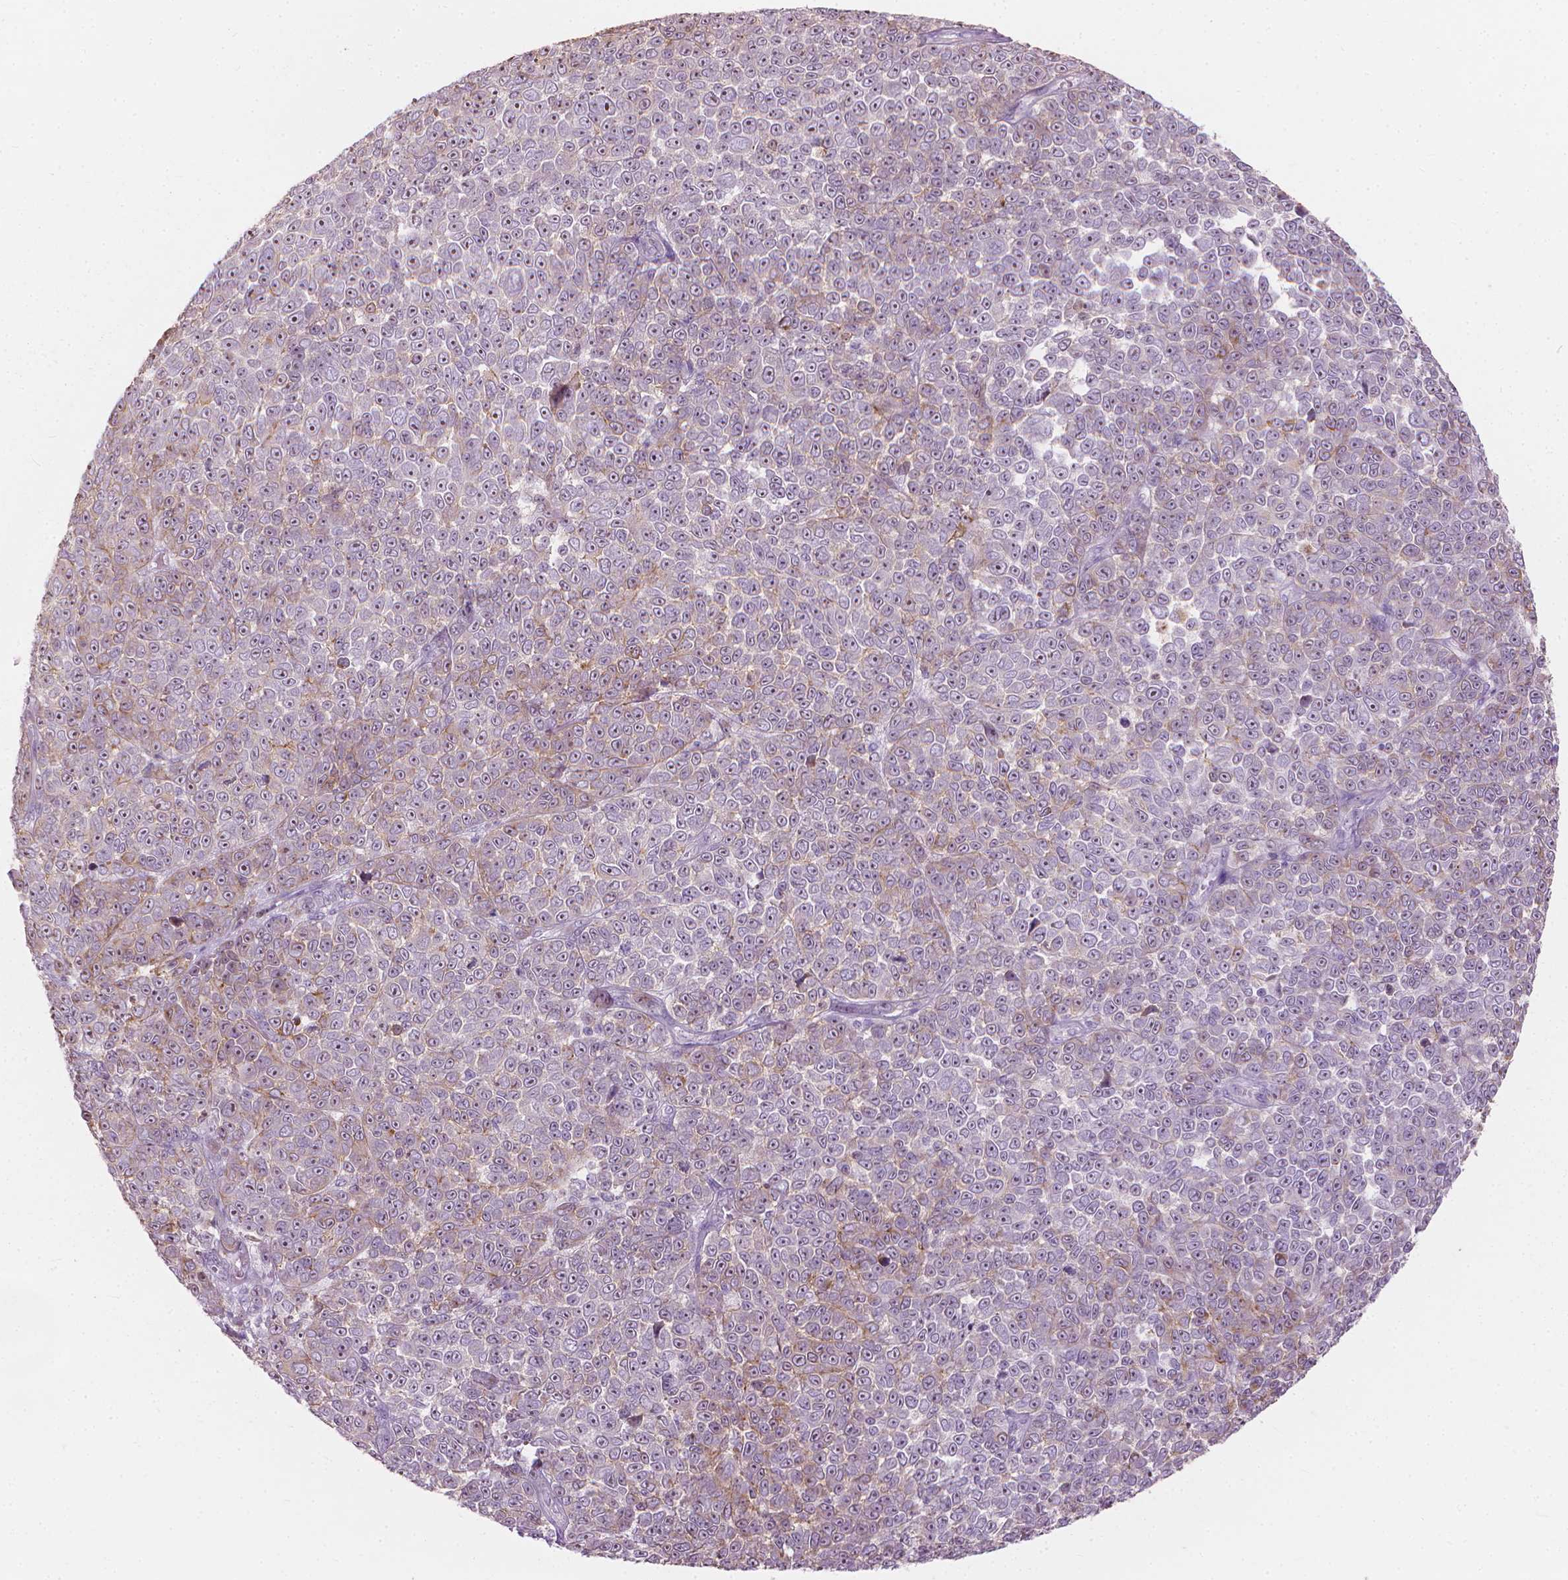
{"staining": {"intensity": "weak", "quantity": "<25%", "location": "cytoplasmic/membranous"}, "tissue": "melanoma", "cell_type": "Tumor cells", "image_type": "cancer", "snomed": [{"axis": "morphology", "description": "Malignant melanoma, NOS"}, {"axis": "topography", "description": "Skin"}], "caption": "High power microscopy photomicrograph of an IHC micrograph of melanoma, revealing no significant staining in tumor cells.", "gene": "GPRC5A", "patient": {"sex": "female", "age": 95}}